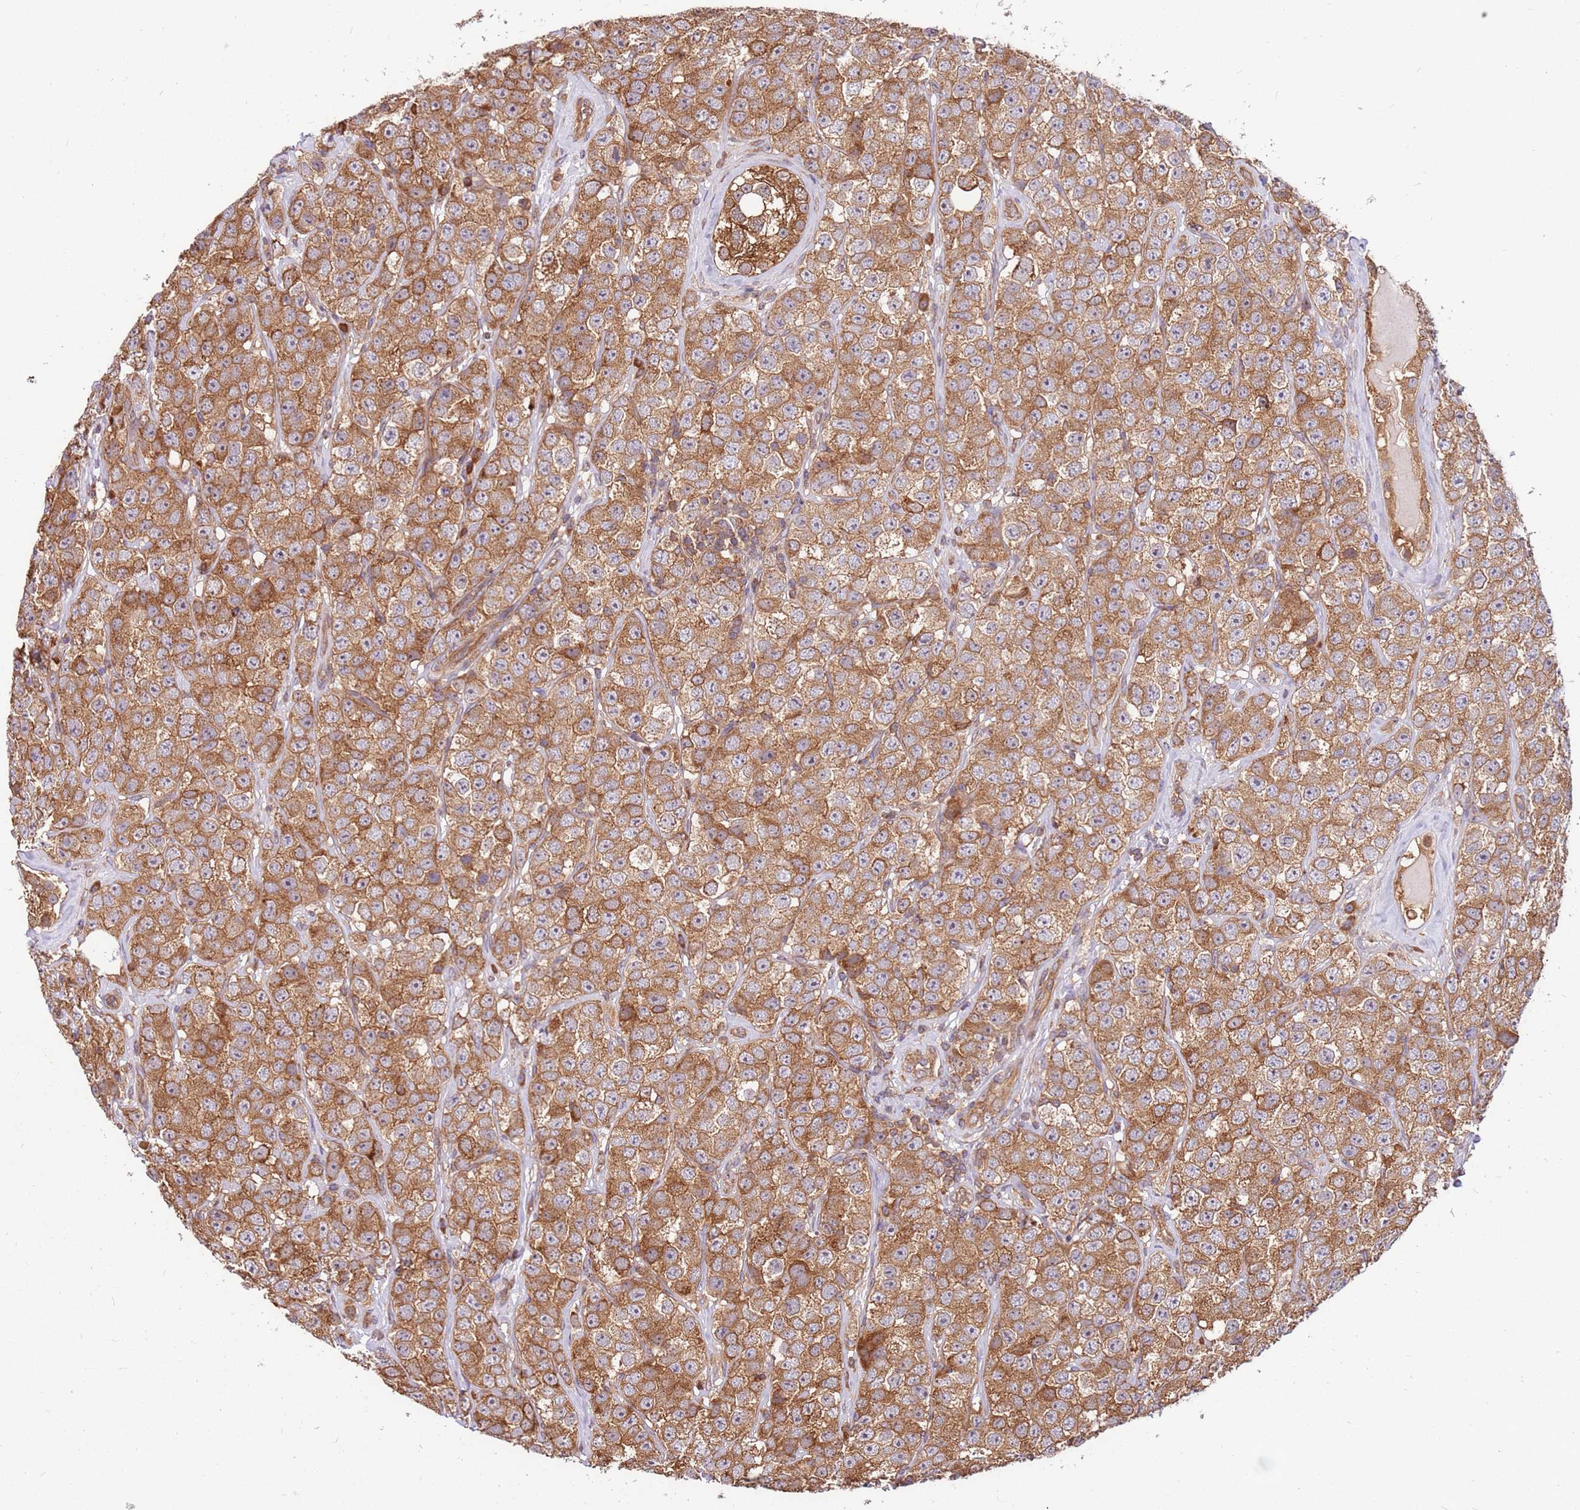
{"staining": {"intensity": "moderate", "quantity": ">75%", "location": "cytoplasmic/membranous"}, "tissue": "testis cancer", "cell_type": "Tumor cells", "image_type": "cancer", "snomed": [{"axis": "morphology", "description": "Seminoma, NOS"}, {"axis": "topography", "description": "Testis"}], "caption": "Approximately >75% of tumor cells in testis cancer (seminoma) reveal moderate cytoplasmic/membranous protein expression as visualized by brown immunohistochemical staining.", "gene": "SLC44A5", "patient": {"sex": "male", "age": 28}}